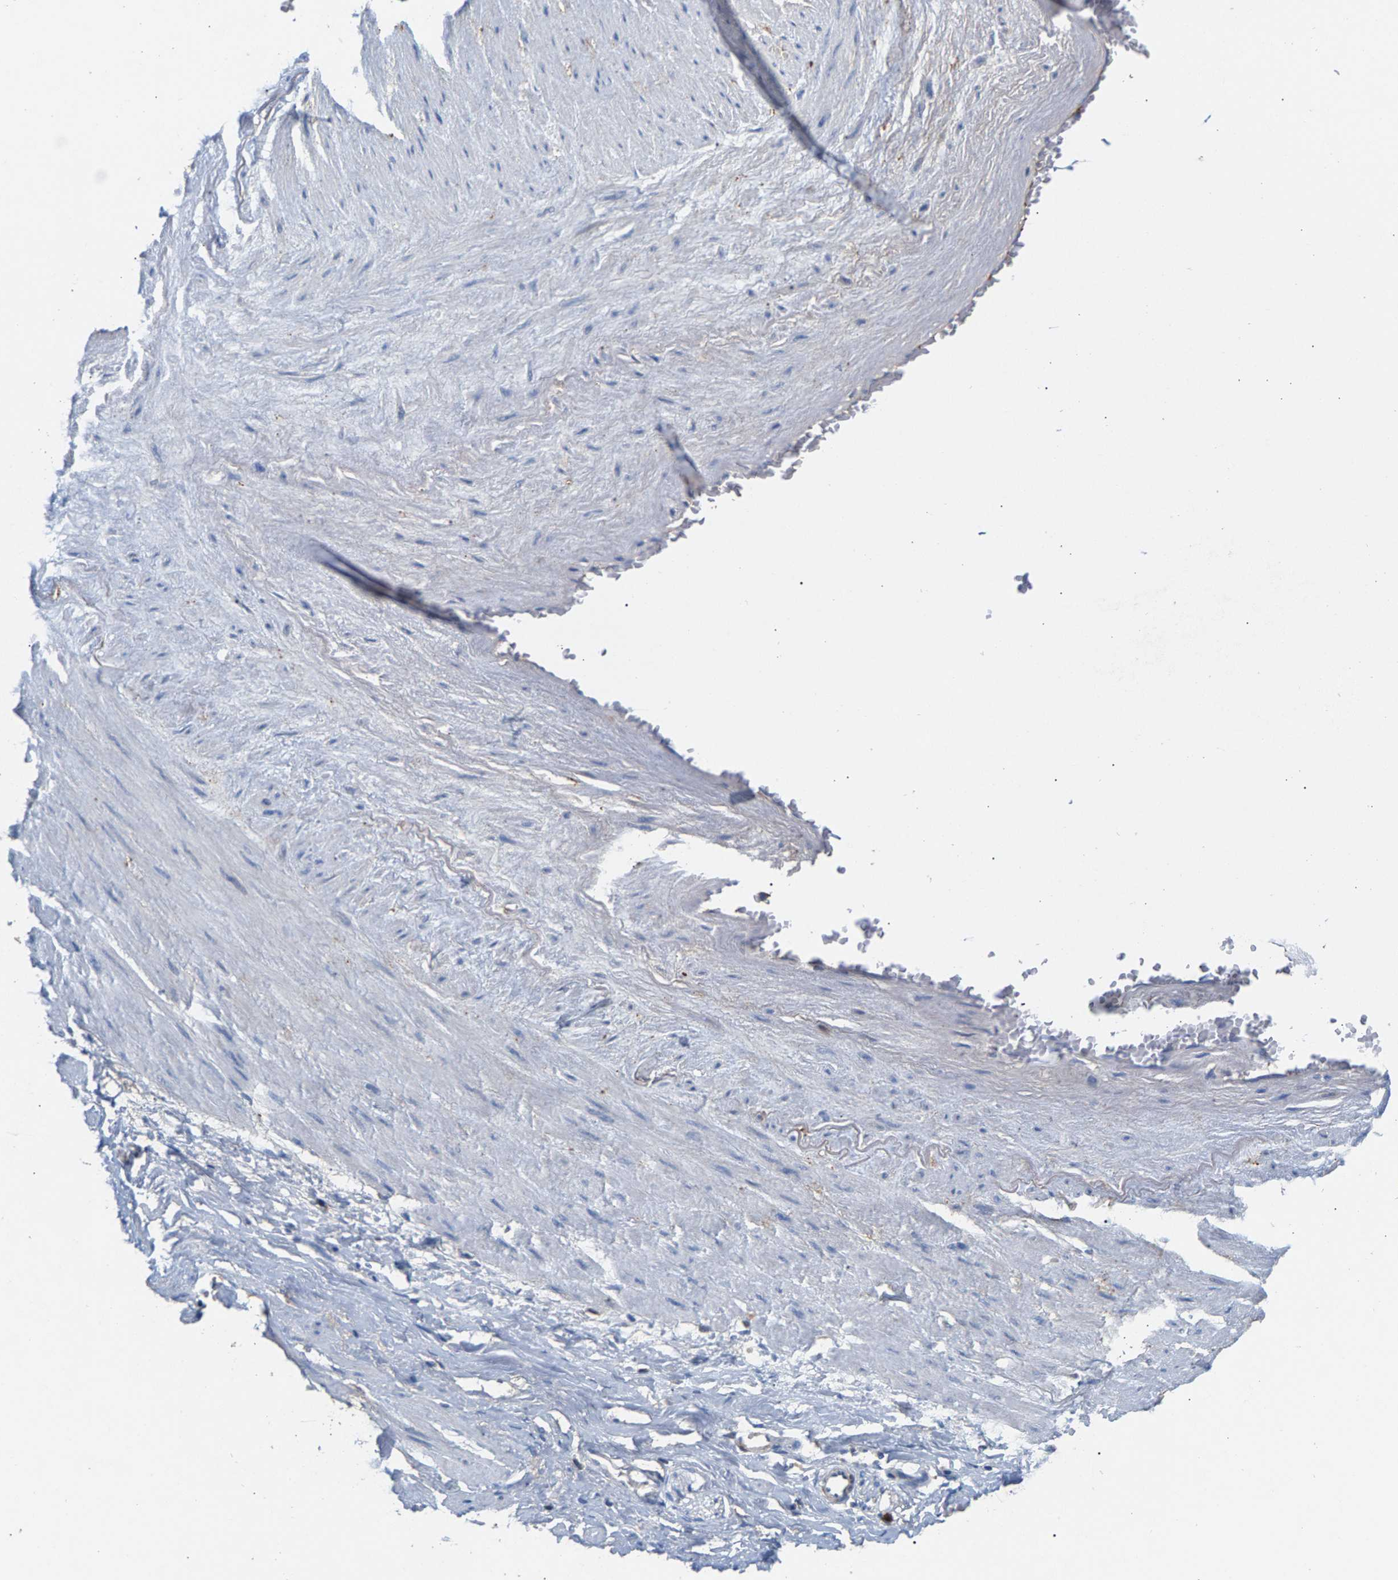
{"staining": {"intensity": "negative", "quantity": "none", "location": "none"}, "tissue": "adipose tissue", "cell_type": "Adipocytes", "image_type": "normal", "snomed": [{"axis": "morphology", "description": "Normal tissue, NOS"}, {"axis": "topography", "description": "Soft tissue"}, {"axis": "topography", "description": "Vascular tissue"}], "caption": "The histopathology image exhibits no staining of adipocytes in unremarkable adipose tissue. (Stains: DAB (3,3'-diaminobenzidine) IHC with hematoxylin counter stain, Microscopy: brightfield microscopy at high magnification).", "gene": "APOH", "patient": {"sex": "female", "age": 35}}